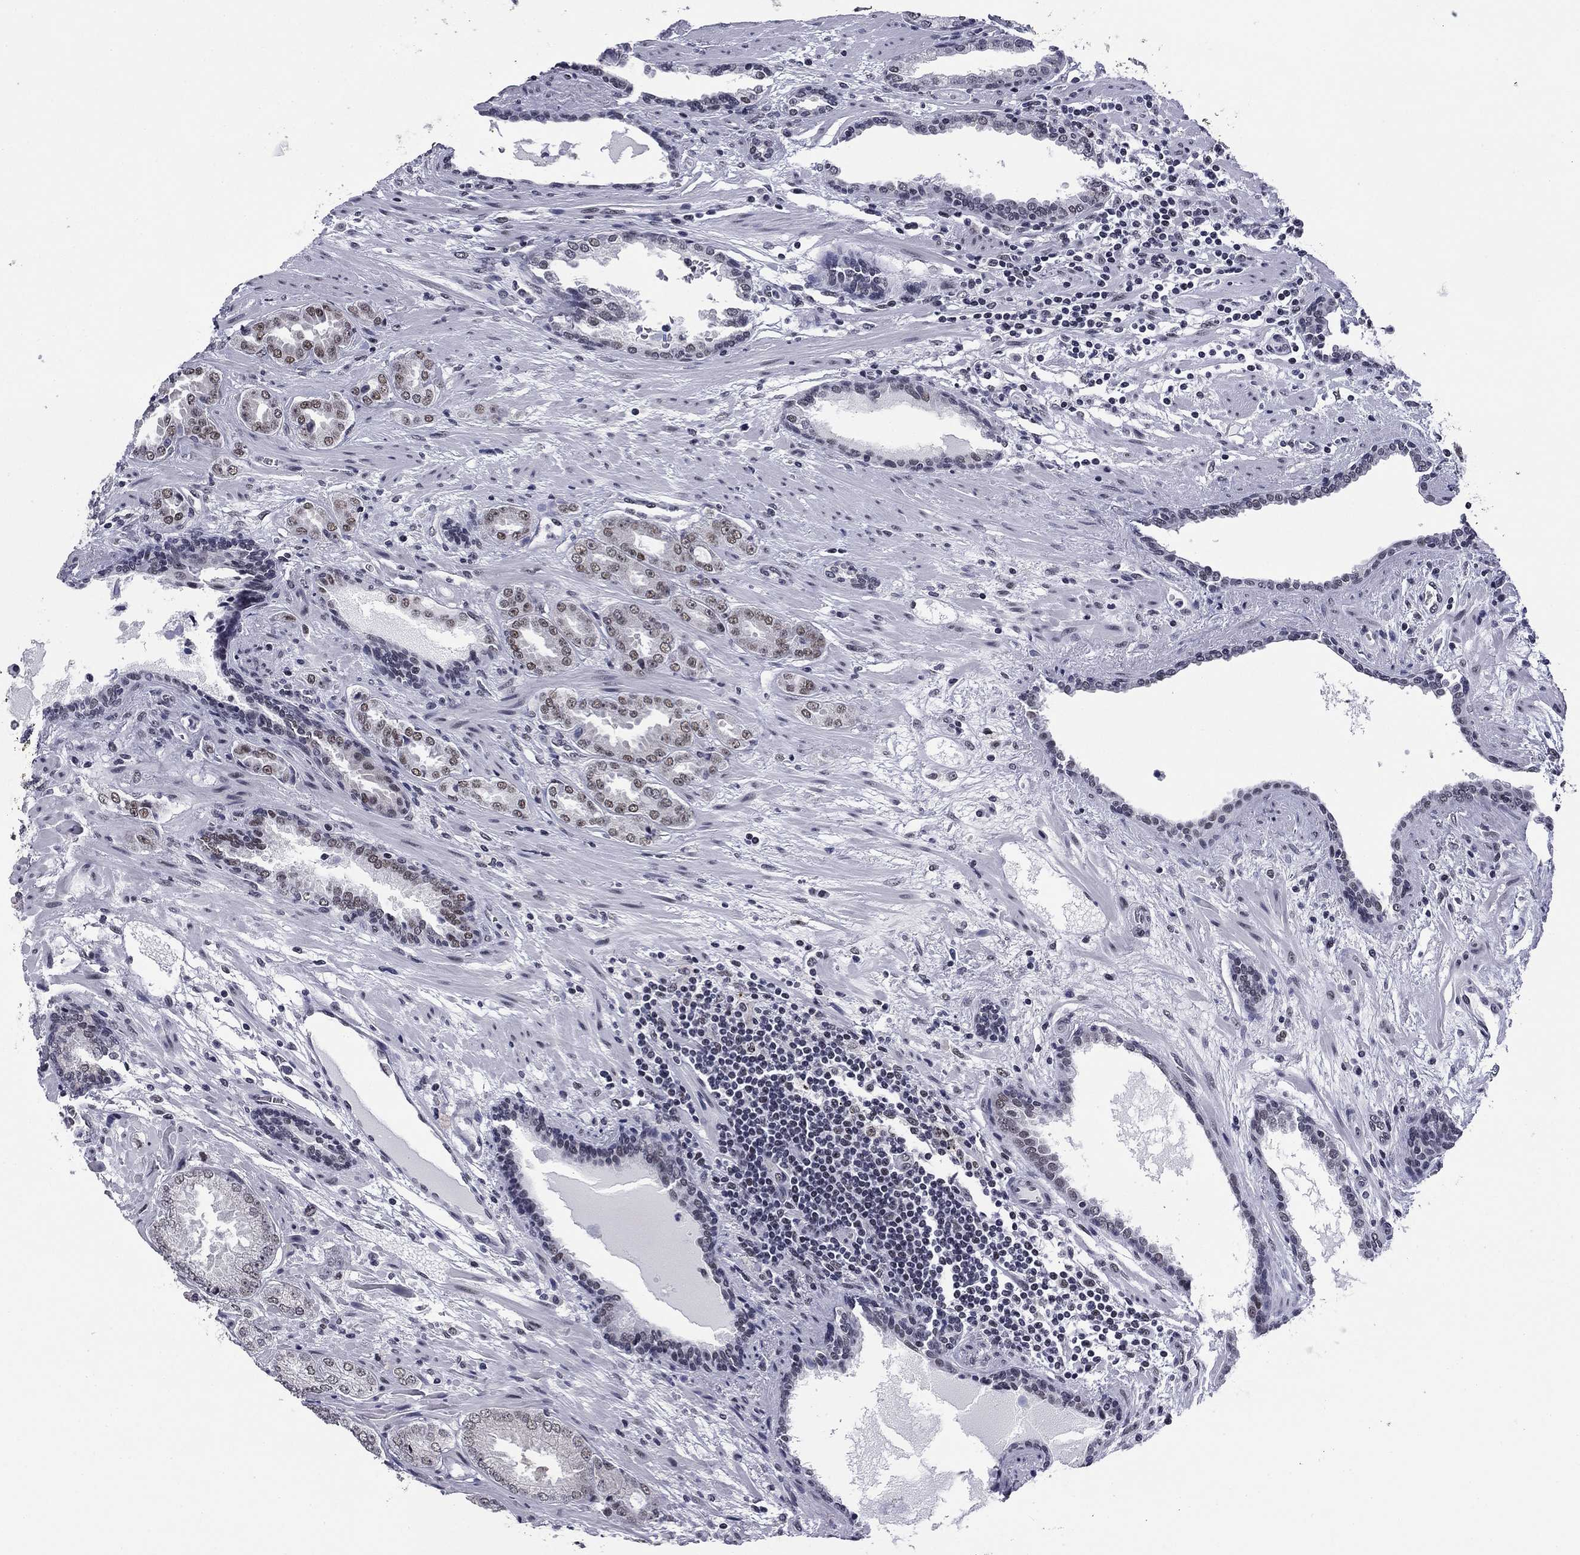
{"staining": {"intensity": "negative", "quantity": "none", "location": "none"}, "tissue": "prostate cancer", "cell_type": "Tumor cells", "image_type": "cancer", "snomed": [{"axis": "morphology", "description": "Adenocarcinoma, Low grade"}, {"axis": "topography", "description": "Prostate"}], "caption": "This histopathology image is of prostate cancer (adenocarcinoma (low-grade)) stained with immunohistochemistry (IHC) to label a protein in brown with the nuclei are counter-stained blue. There is no staining in tumor cells. (DAB (3,3'-diaminobenzidine) IHC visualized using brightfield microscopy, high magnification).", "gene": "ETV5", "patient": {"sex": "male", "age": 68}}